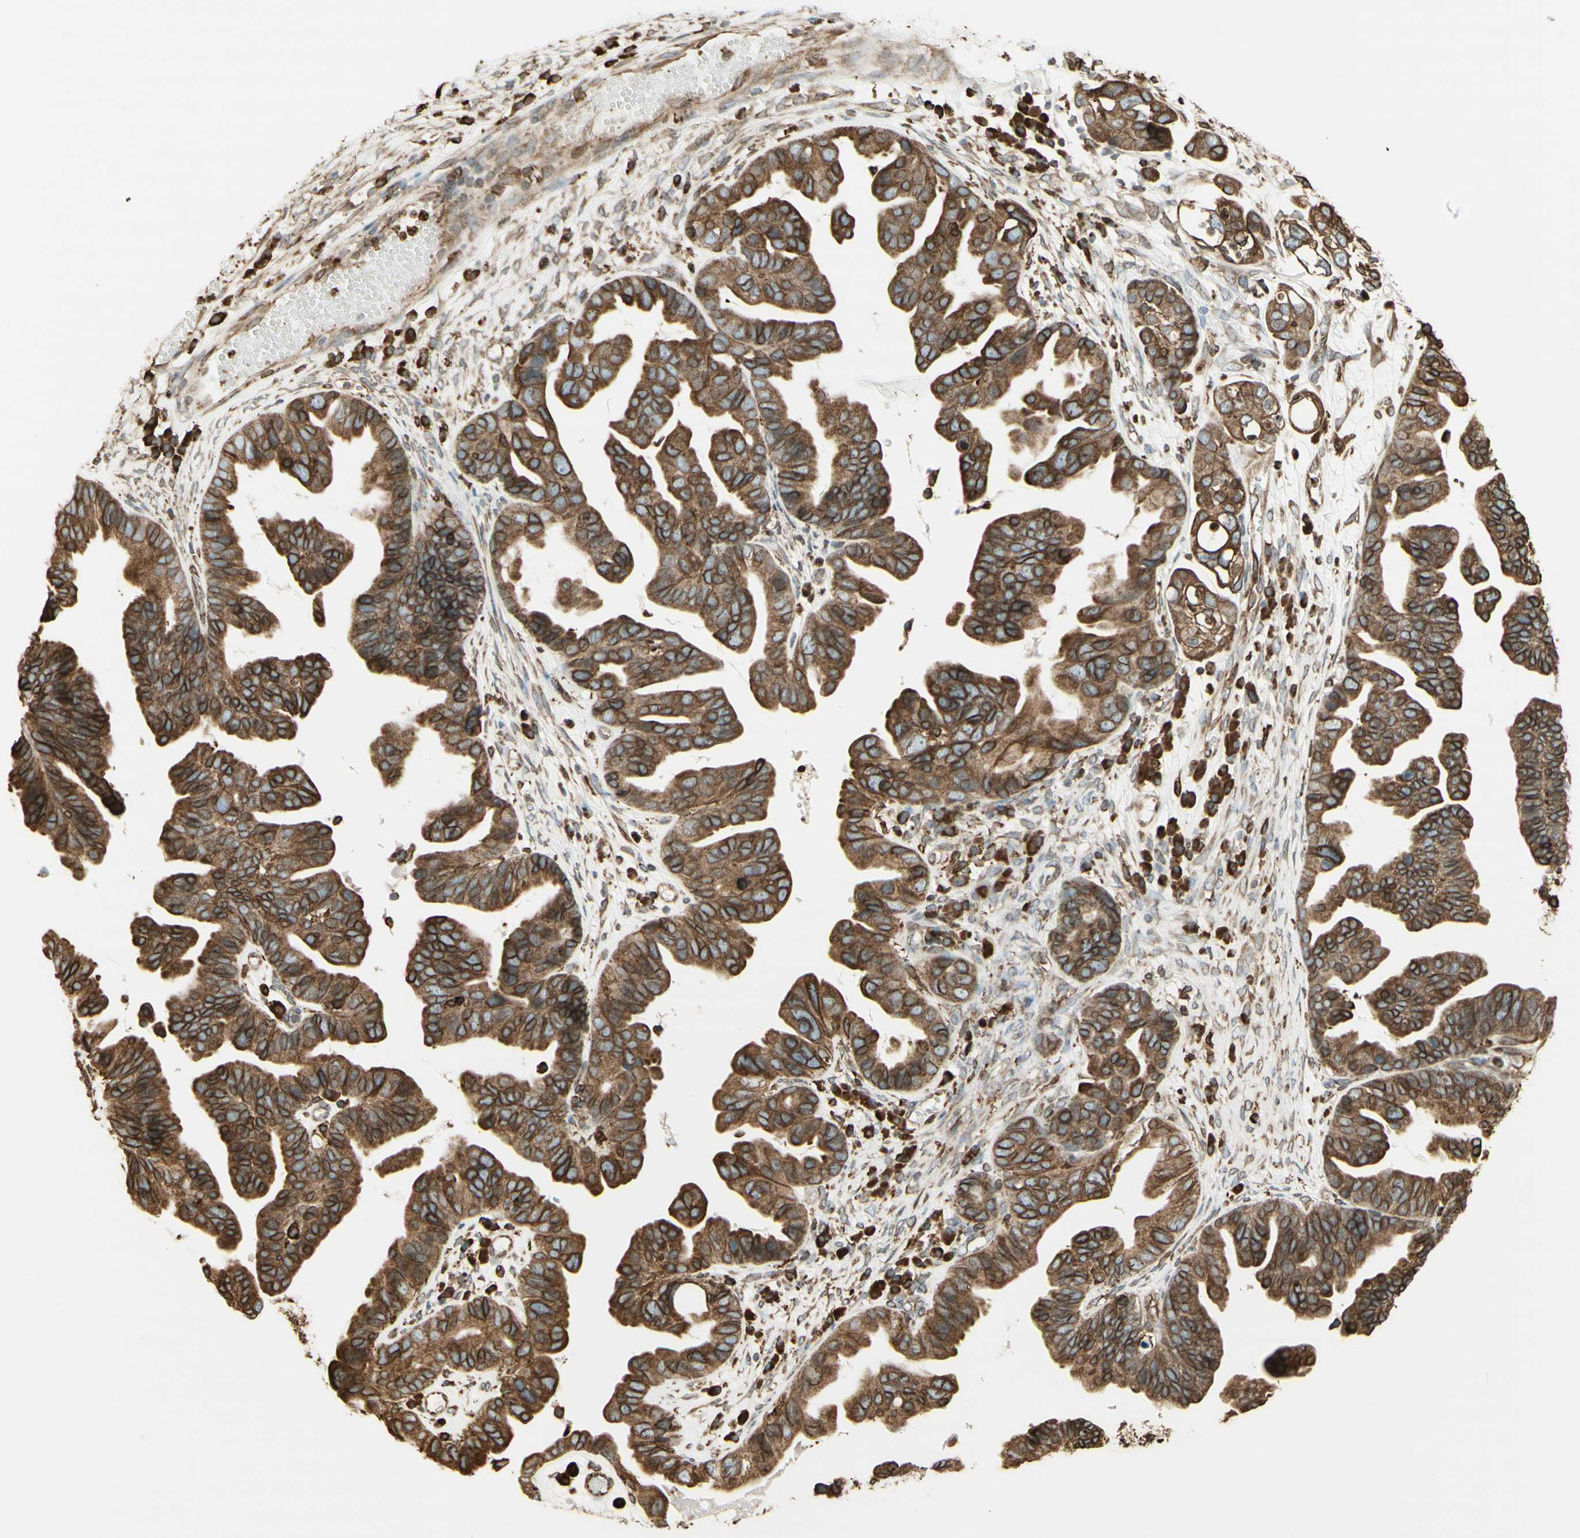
{"staining": {"intensity": "moderate", "quantity": ">75%", "location": "cytoplasmic/membranous"}, "tissue": "ovarian cancer", "cell_type": "Tumor cells", "image_type": "cancer", "snomed": [{"axis": "morphology", "description": "Cystadenocarcinoma, serous, NOS"}, {"axis": "topography", "description": "Ovary"}], "caption": "Moderate cytoplasmic/membranous protein expression is identified in about >75% of tumor cells in ovarian cancer.", "gene": "CANX", "patient": {"sex": "female", "age": 56}}